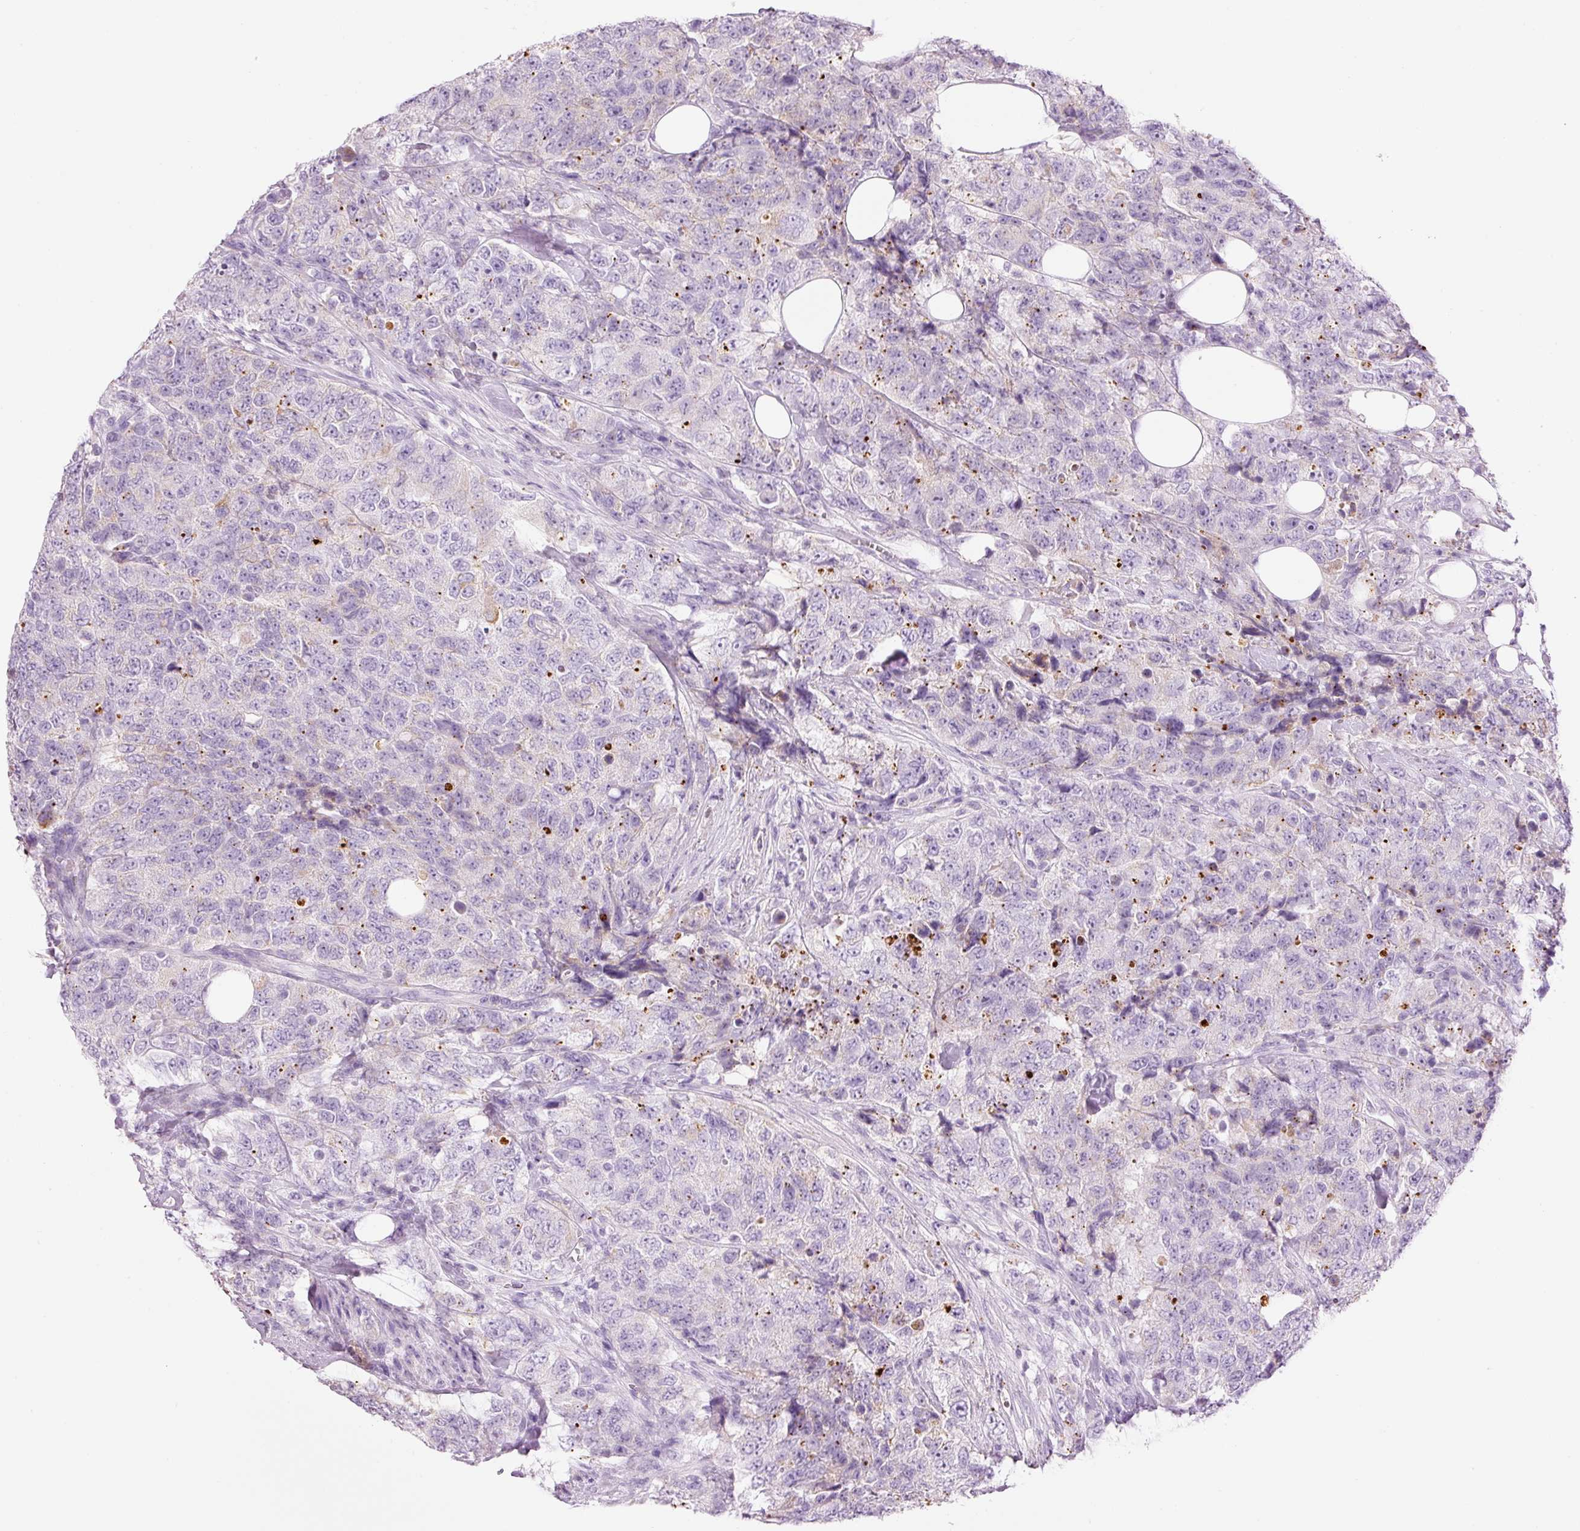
{"staining": {"intensity": "negative", "quantity": "none", "location": "none"}, "tissue": "urothelial cancer", "cell_type": "Tumor cells", "image_type": "cancer", "snomed": [{"axis": "morphology", "description": "Urothelial carcinoma, High grade"}, {"axis": "topography", "description": "Urinary bladder"}], "caption": "Tumor cells are negative for protein expression in human urothelial carcinoma (high-grade).", "gene": "CARD16", "patient": {"sex": "female", "age": 78}}